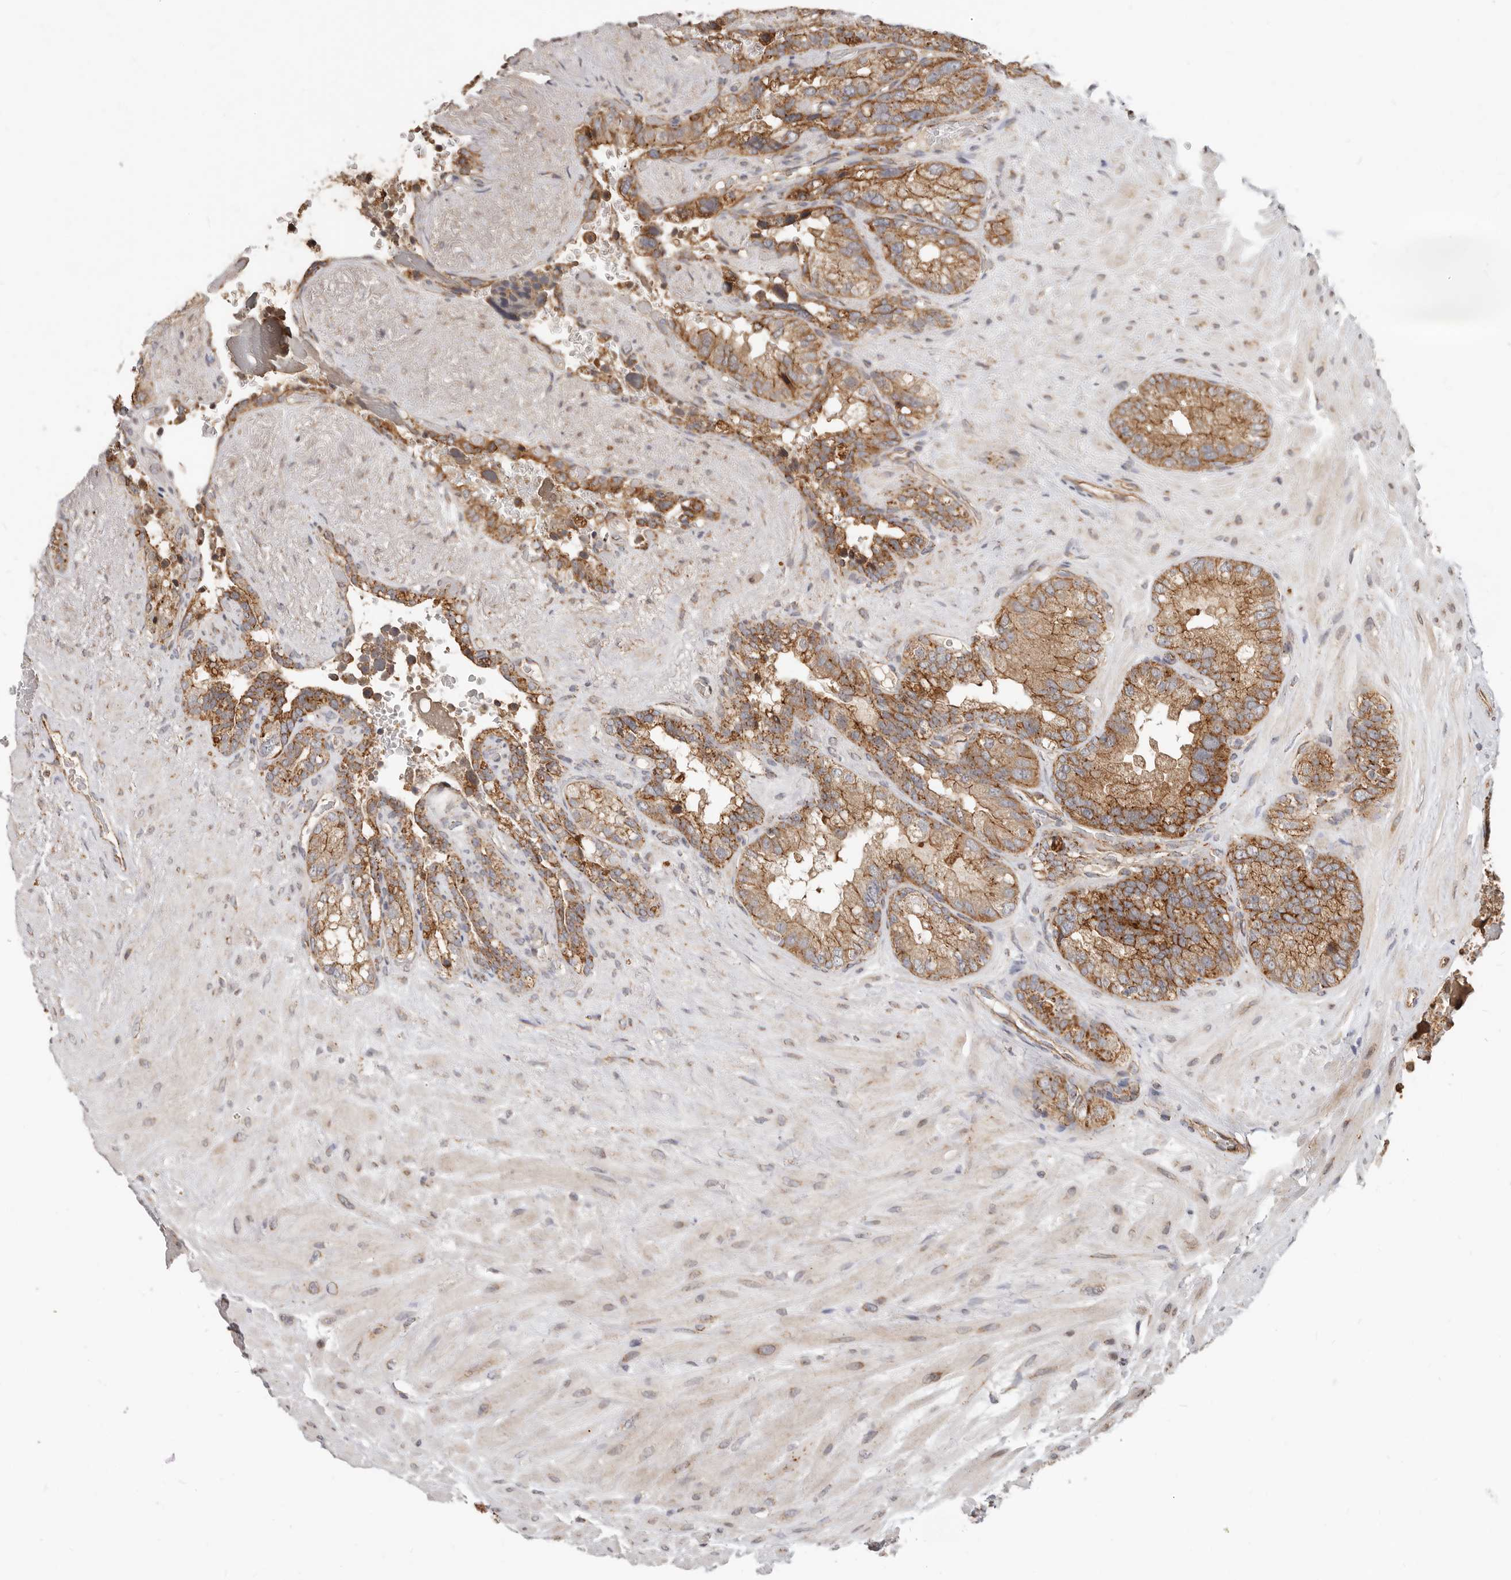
{"staining": {"intensity": "moderate", "quantity": ">75%", "location": "cytoplasmic/membranous"}, "tissue": "seminal vesicle", "cell_type": "Glandular cells", "image_type": "normal", "snomed": [{"axis": "morphology", "description": "Normal tissue, NOS"}, {"axis": "topography", "description": "Seminal veicle"}], "caption": "Immunohistochemistry image of unremarkable seminal vesicle: seminal vesicle stained using IHC demonstrates medium levels of moderate protein expression localized specifically in the cytoplasmic/membranous of glandular cells, appearing as a cytoplasmic/membranous brown color.", "gene": "USP49", "patient": {"sex": "male", "age": 80}}